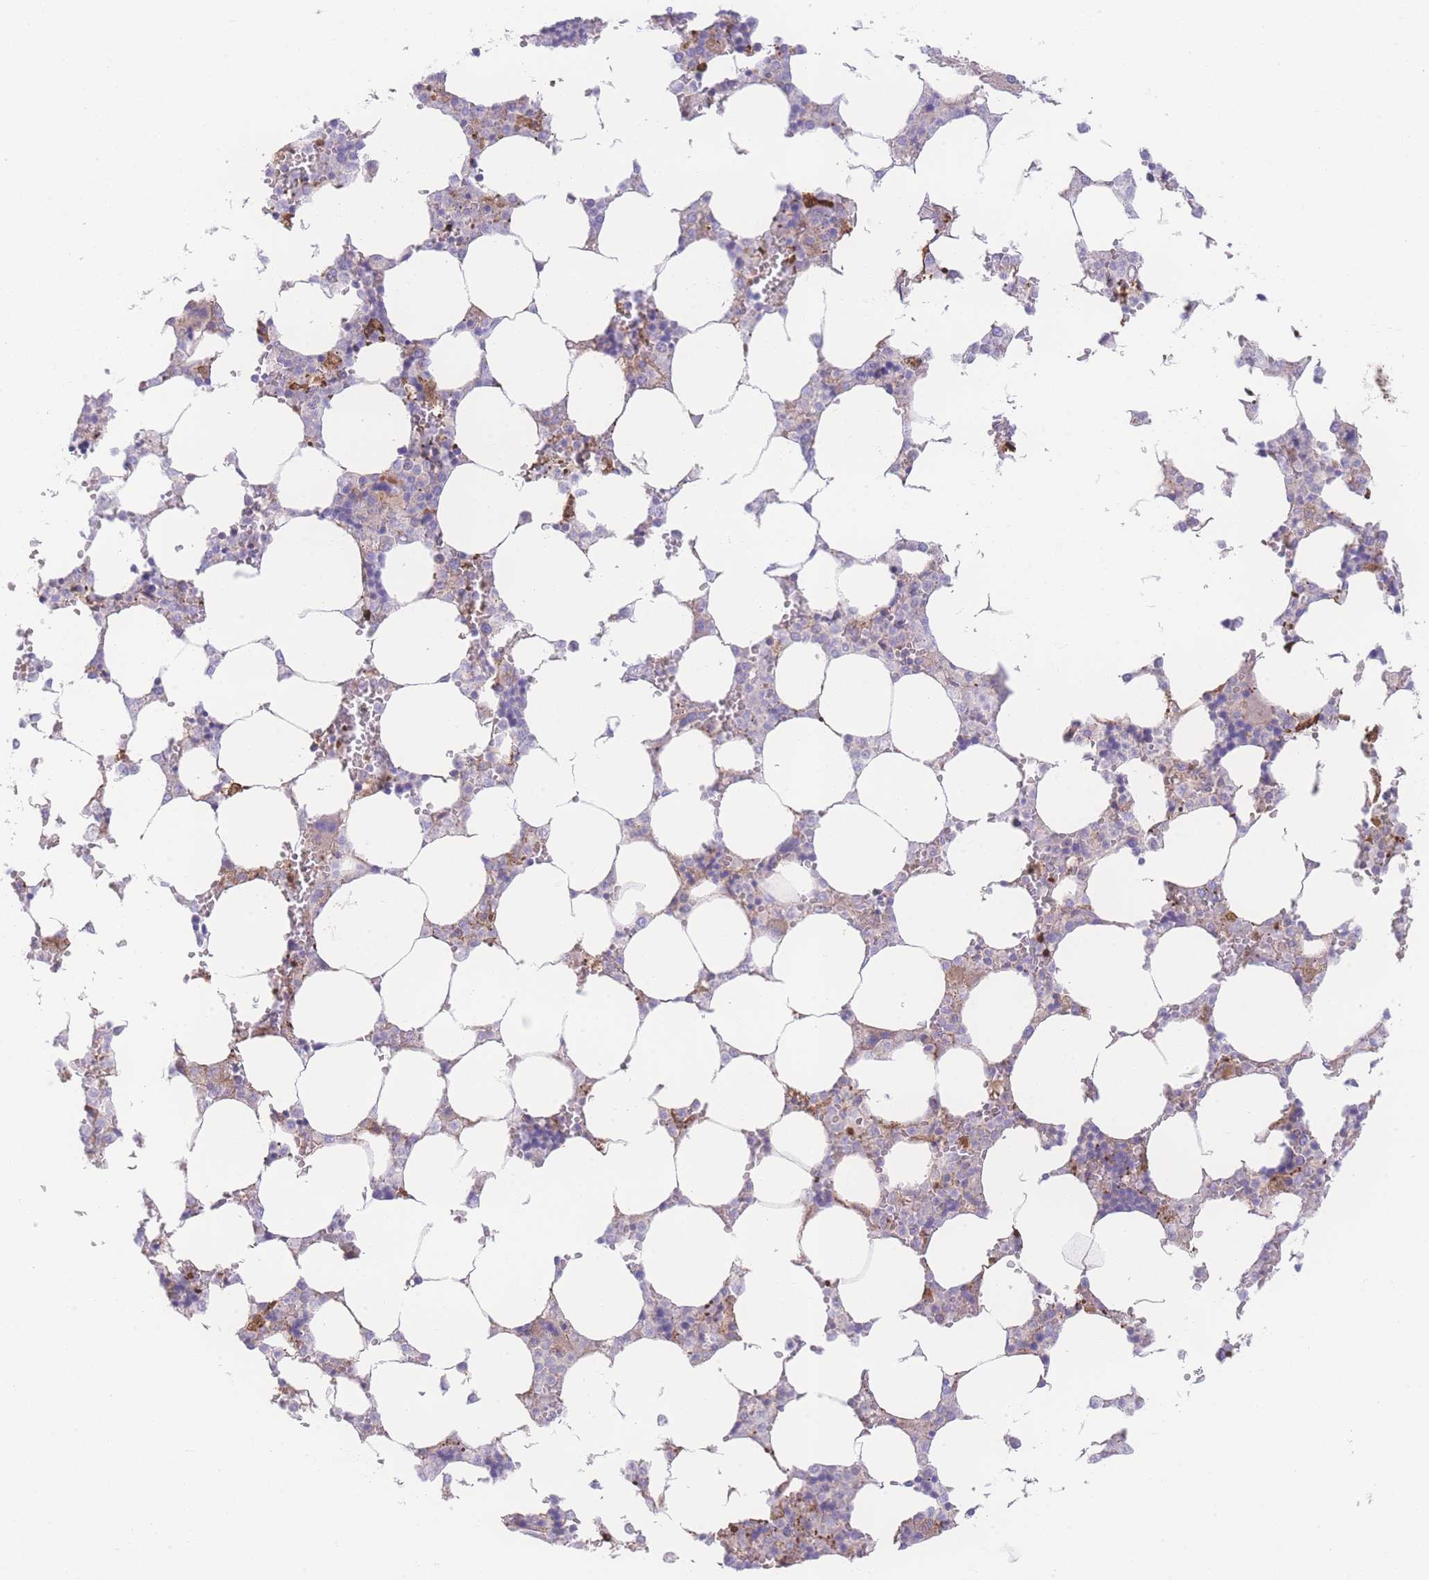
{"staining": {"intensity": "moderate", "quantity": "<25%", "location": "cytoplasmic/membranous"}, "tissue": "bone marrow", "cell_type": "Hematopoietic cells", "image_type": "normal", "snomed": [{"axis": "morphology", "description": "Normal tissue, NOS"}, {"axis": "topography", "description": "Bone marrow"}], "caption": "Protein expression analysis of normal bone marrow demonstrates moderate cytoplasmic/membranous positivity in approximately <25% of hematopoietic cells.", "gene": "NBEAL1", "patient": {"sex": "male", "age": 64}}